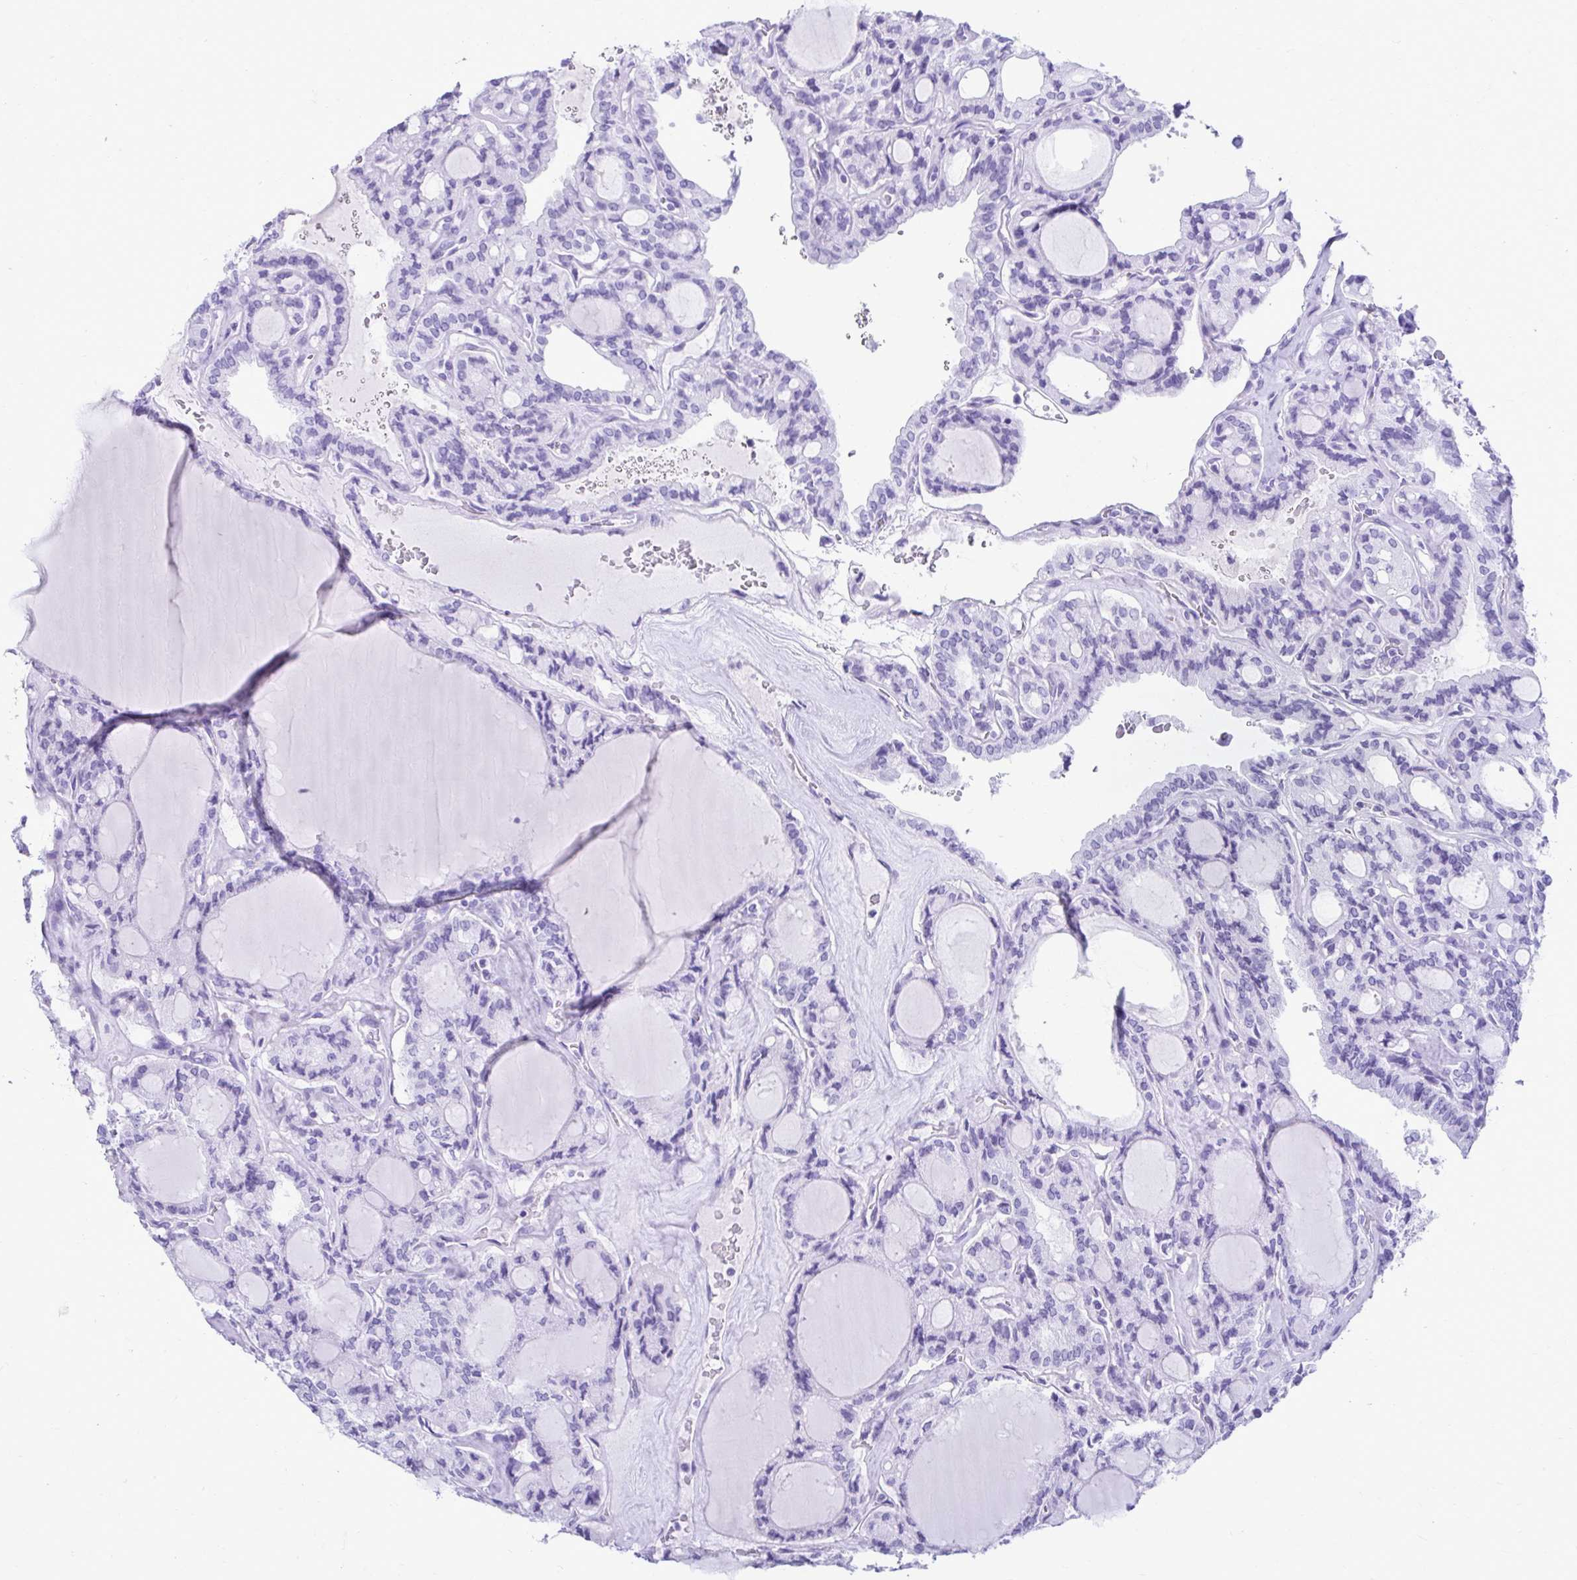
{"staining": {"intensity": "negative", "quantity": "none", "location": "none"}, "tissue": "thyroid cancer", "cell_type": "Tumor cells", "image_type": "cancer", "snomed": [{"axis": "morphology", "description": "Papillary adenocarcinoma, NOS"}, {"axis": "topography", "description": "Thyroid gland"}], "caption": "Micrograph shows no significant protein staining in tumor cells of papillary adenocarcinoma (thyroid).", "gene": "ATP4B", "patient": {"sex": "male", "age": 87}}